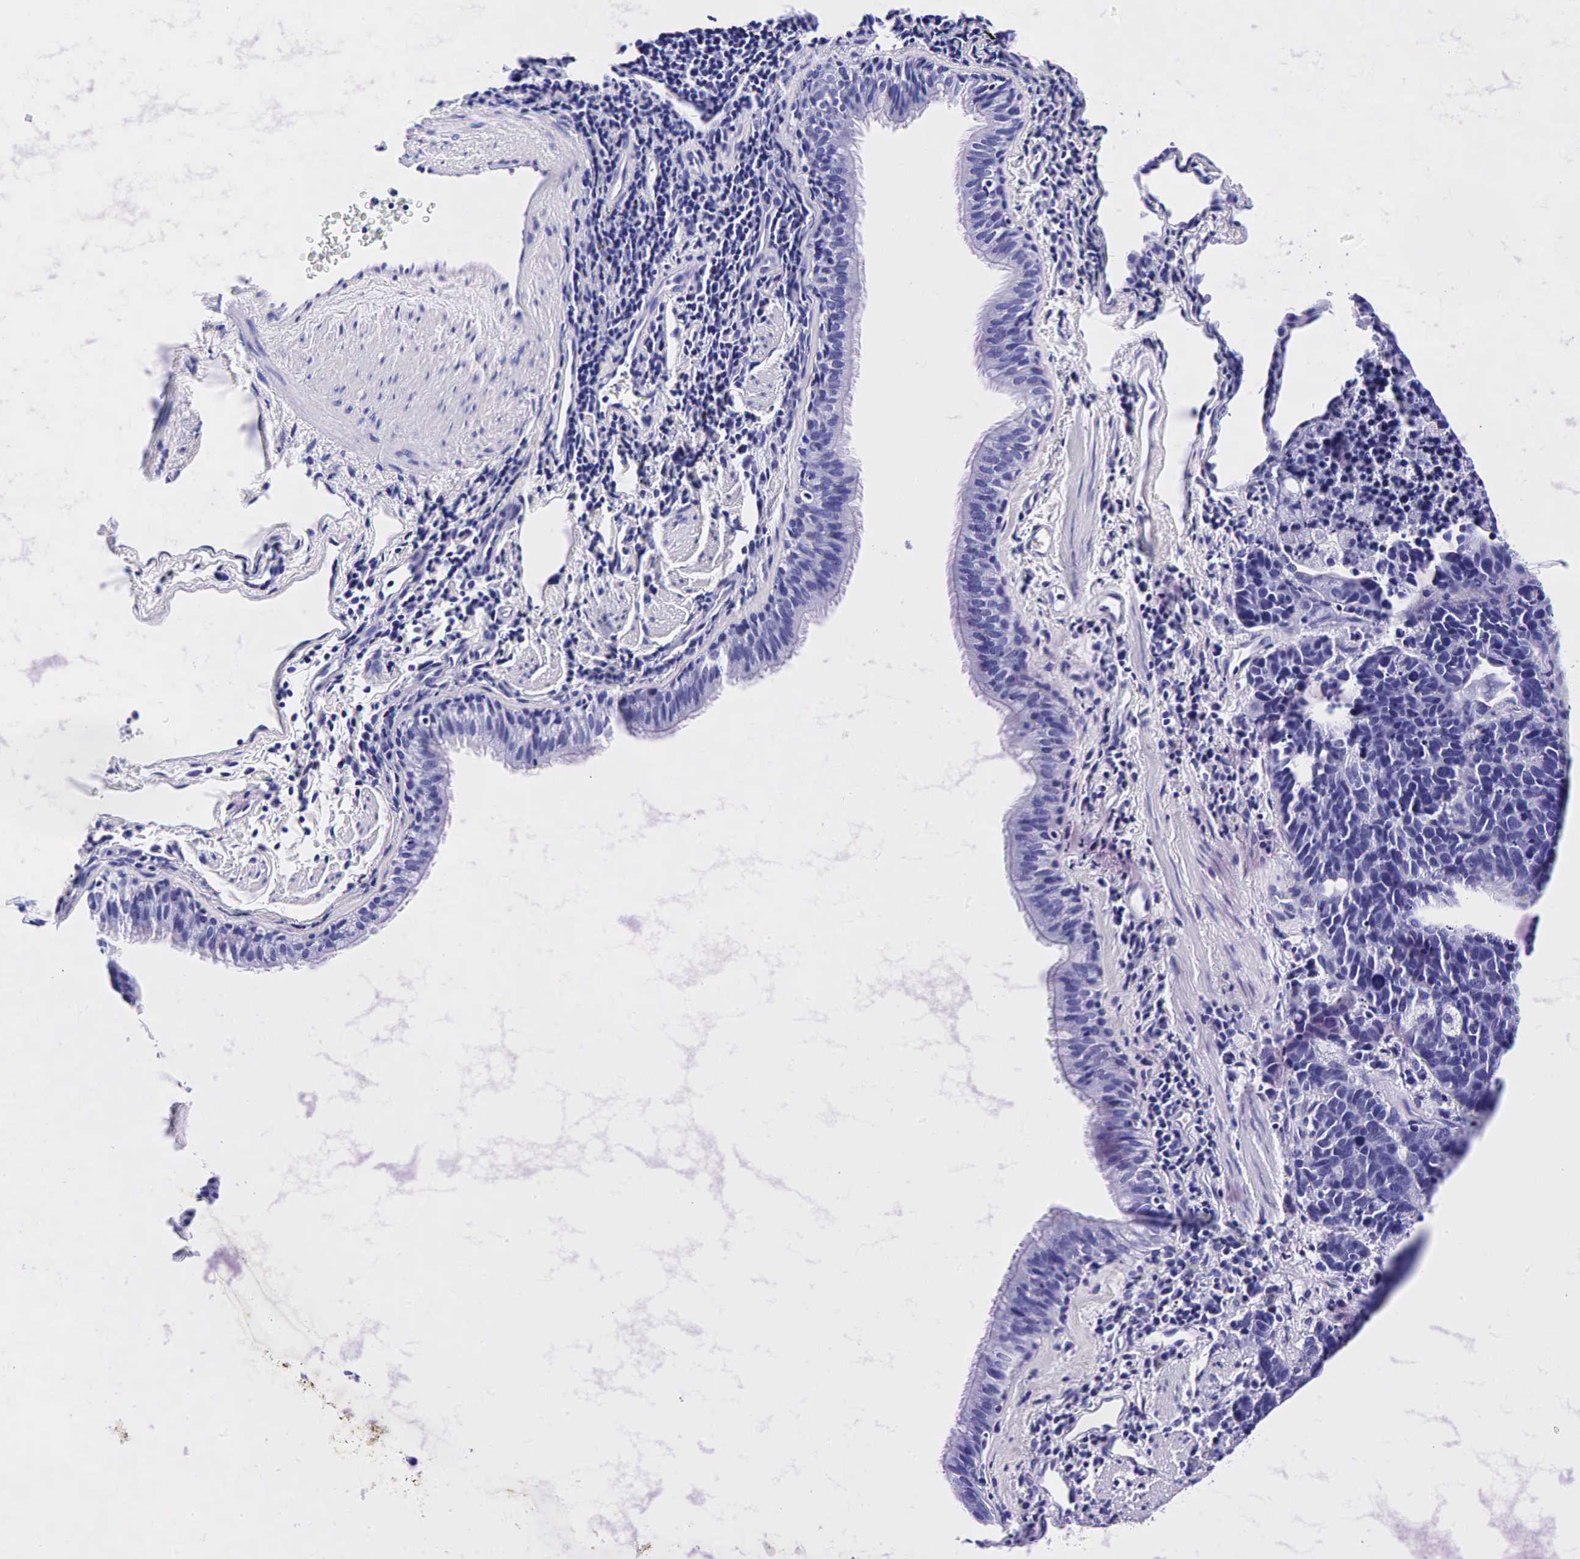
{"staining": {"intensity": "negative", "quantity": "none", "location": "none"}, "tissue": "lung cancer", "cell_type": "Tumor cells", "image_type": "cancer", "snomed": [{"axis": "morphology", "description": "Neoplasm, malignant, NOS"}, {"axis": "topography", "description": "Lung"}], "caption": "Protein analysis of lung neoplasm (malignant) reveals no significant expression in tumor cells. (DAB (3,3'-diaminobenzidine) immunohistochemistry (IHC) with hematoxylin counter stain).", "gene": "GCG", "patient": {"sex": "female", "age": 75}}